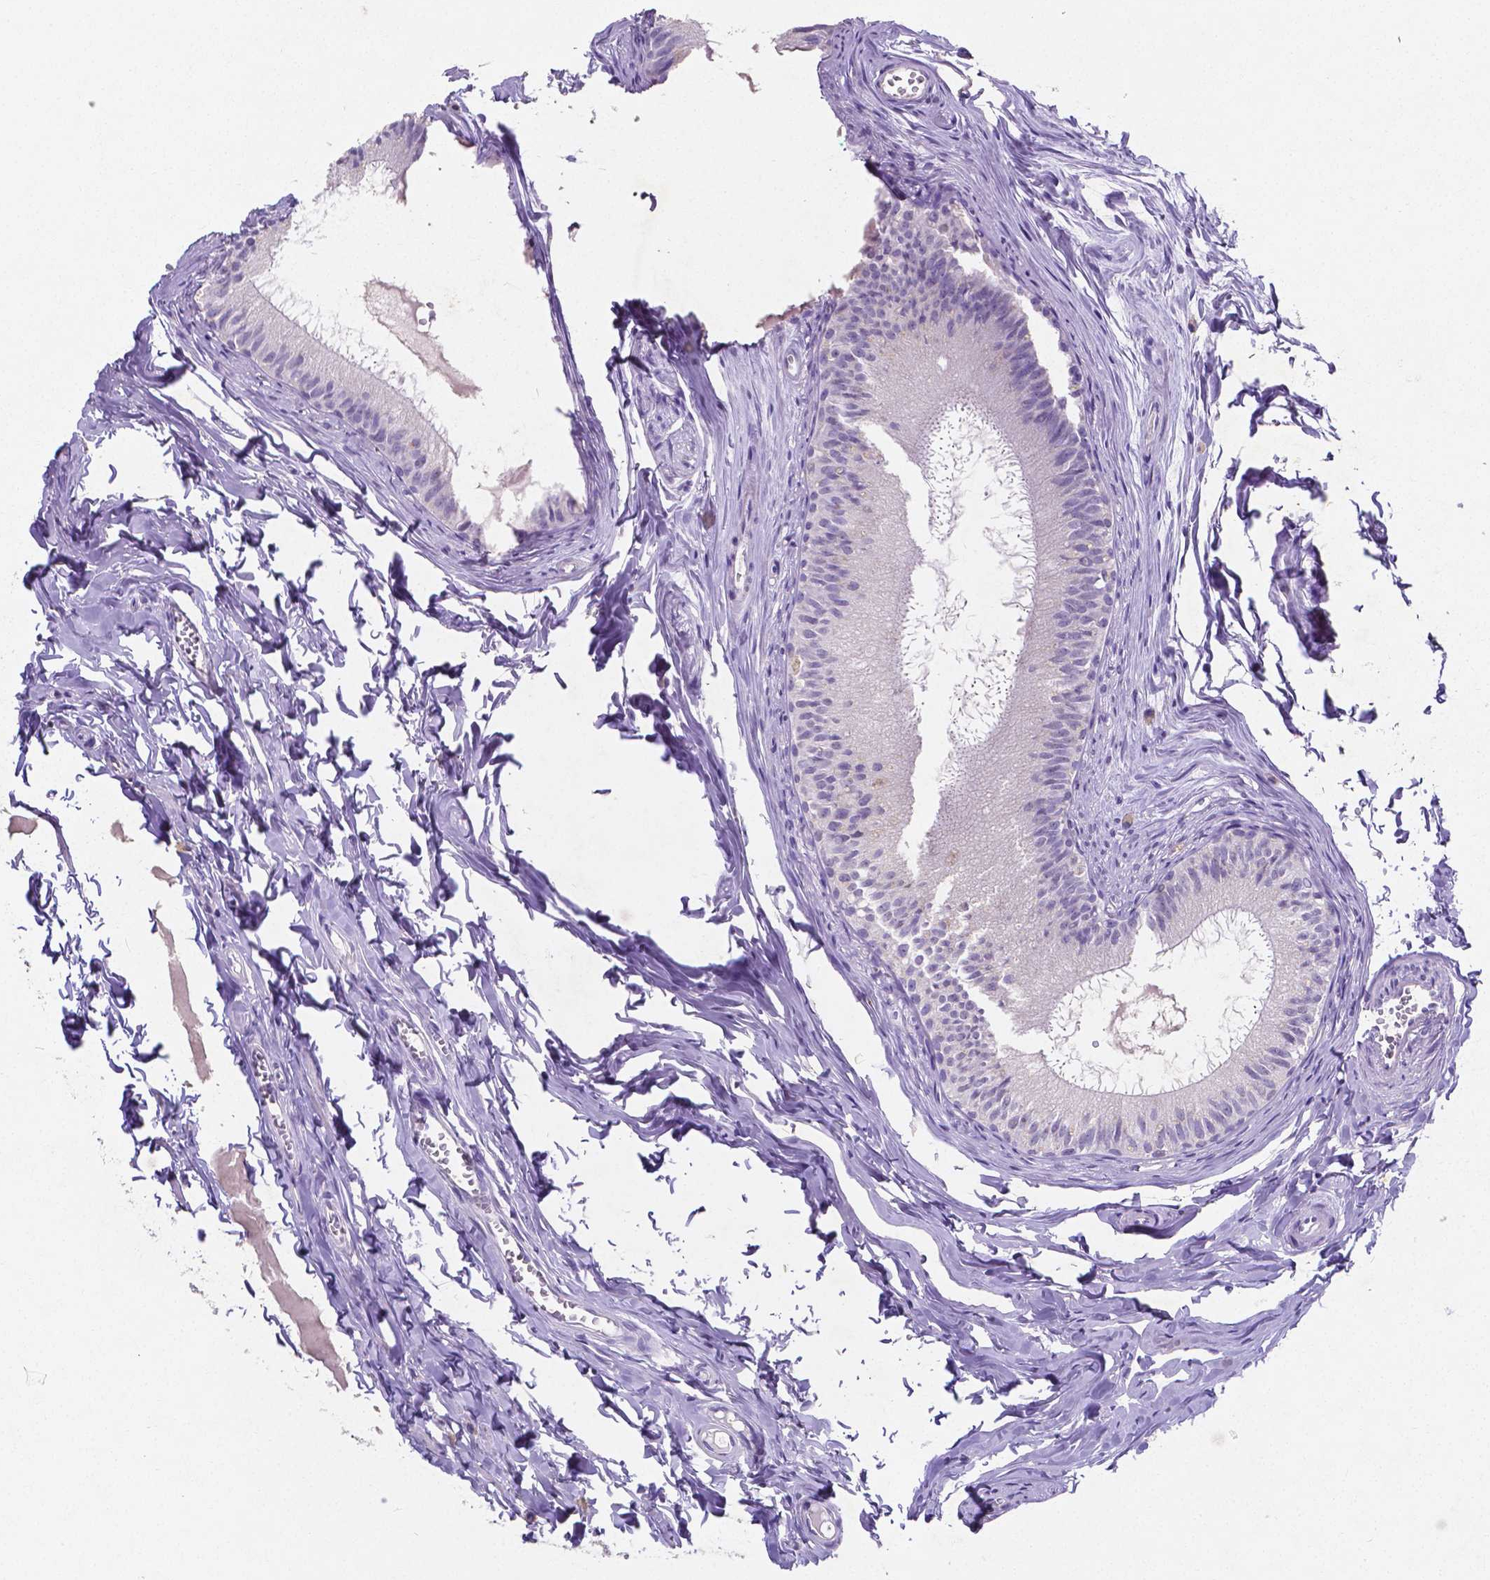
{"staining": {"intensity": "negative", "quantity": "none", "location": "none"}, "tissue": "epididymis", "cell_type": "Glandular cells", "image_type": "normal", "snomed": [{"axis": "morphology", "description": "Normal tissue, NOS"}, {"axis": "topography", "description": "Epididymis"}], "caption": "Immunohistochemical staining of unremarkable human epididymis exhibits no significant positivity in glandular cells.", "gene": "SATB2", "patient": {"sex": "male", "age": 45}}